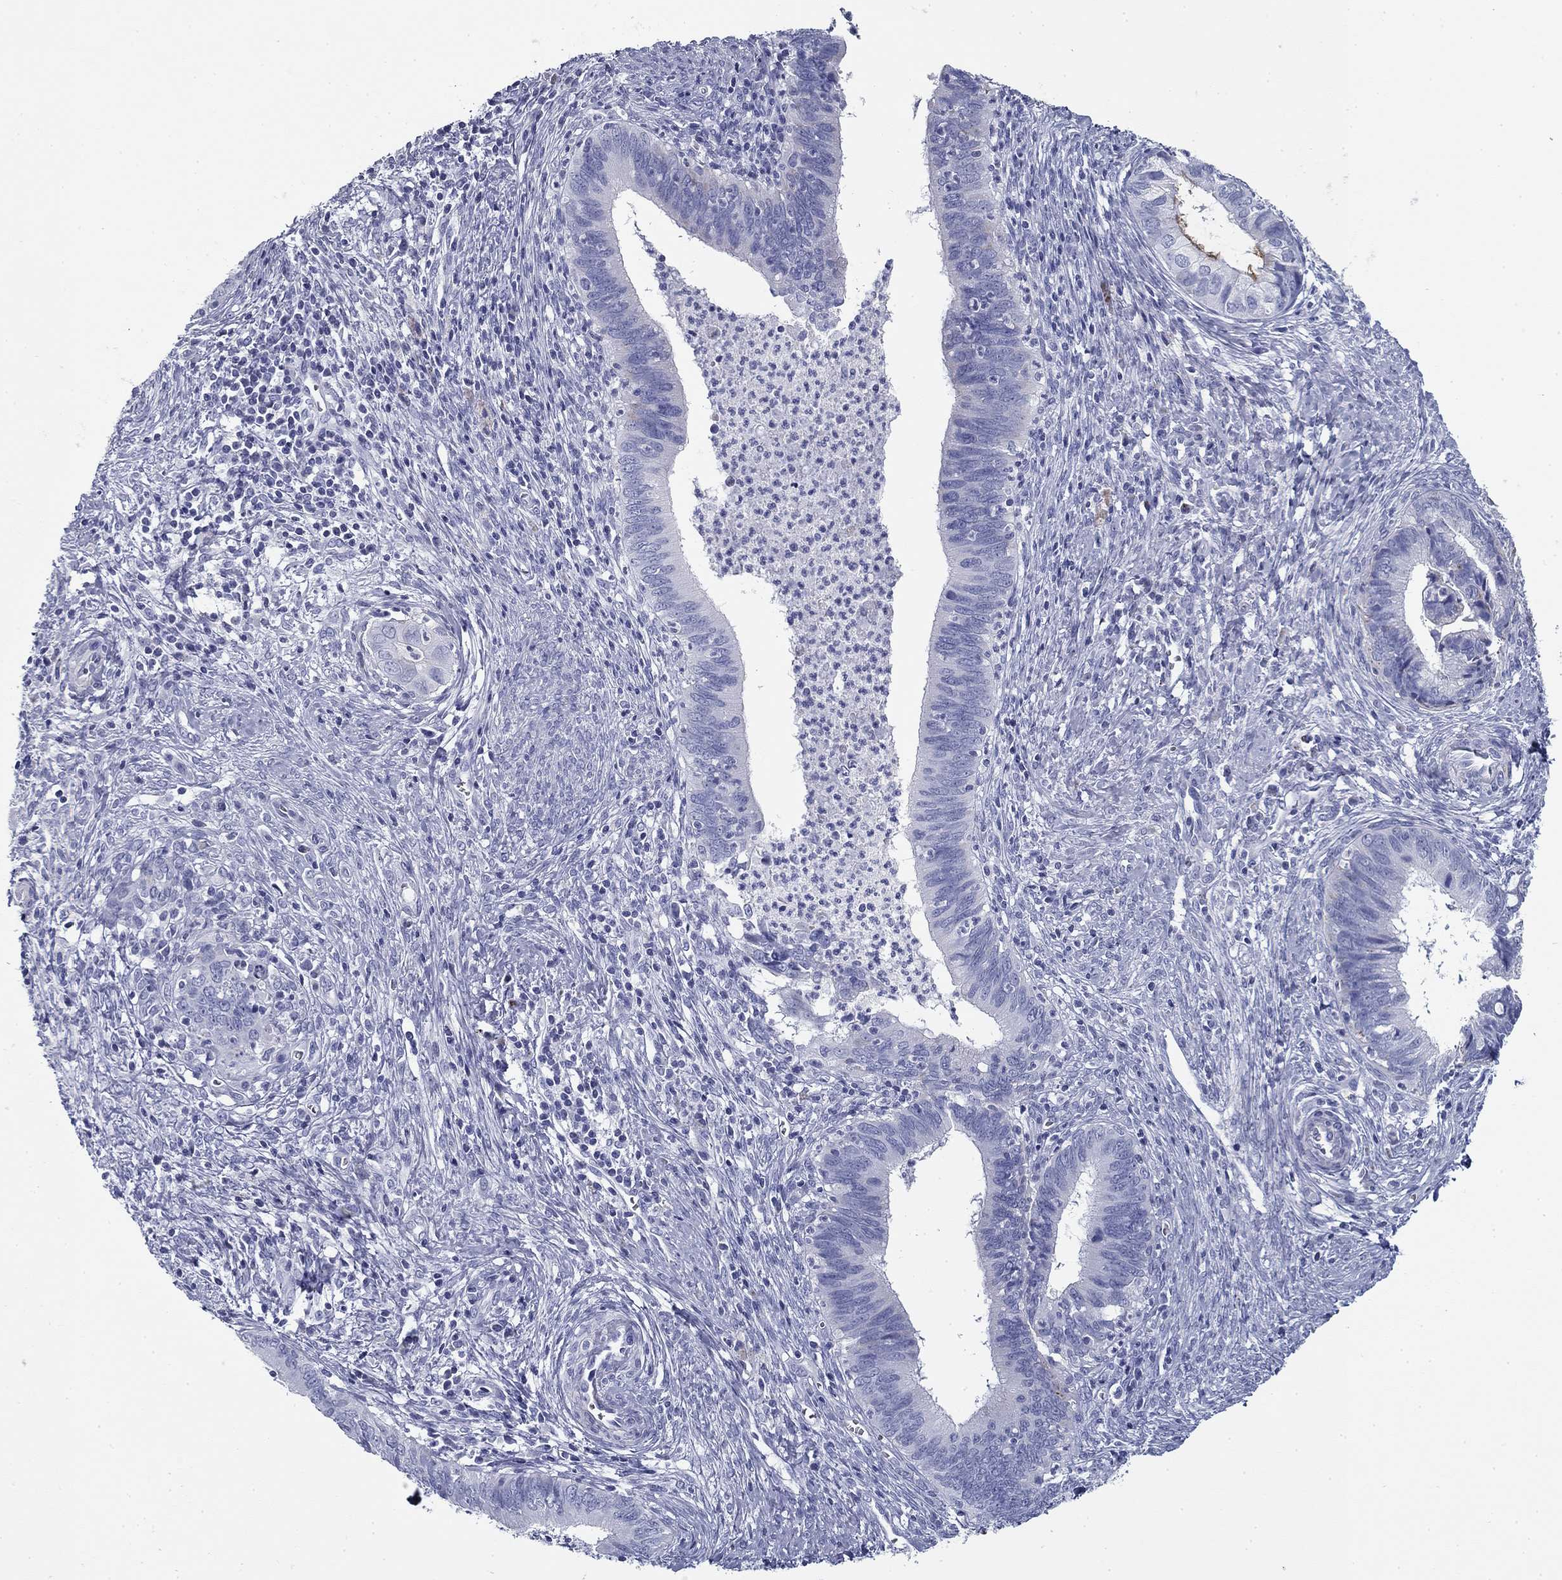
{"staining": {"intensity": "negative", "quantity": "none", "location": "none"}, "tissue": "cervical cancer", "cell_type": "Tumor cells", "image_type": "cancer", "snomed": [{"axis": "morphology", "description": "Adenocarcinoma, NOS"}, {"axis": "topography", "description": "Cervix"}], "caption": "This photomicrograph is of adenocarcinoma (cervical) stained with immunohistochemistry to label a protein in brown with the nuclei are counter-stained blue. There is no staining in tumor cells.", "gene": "ZP2", "patient": {"sex": "female", "age": 42}}